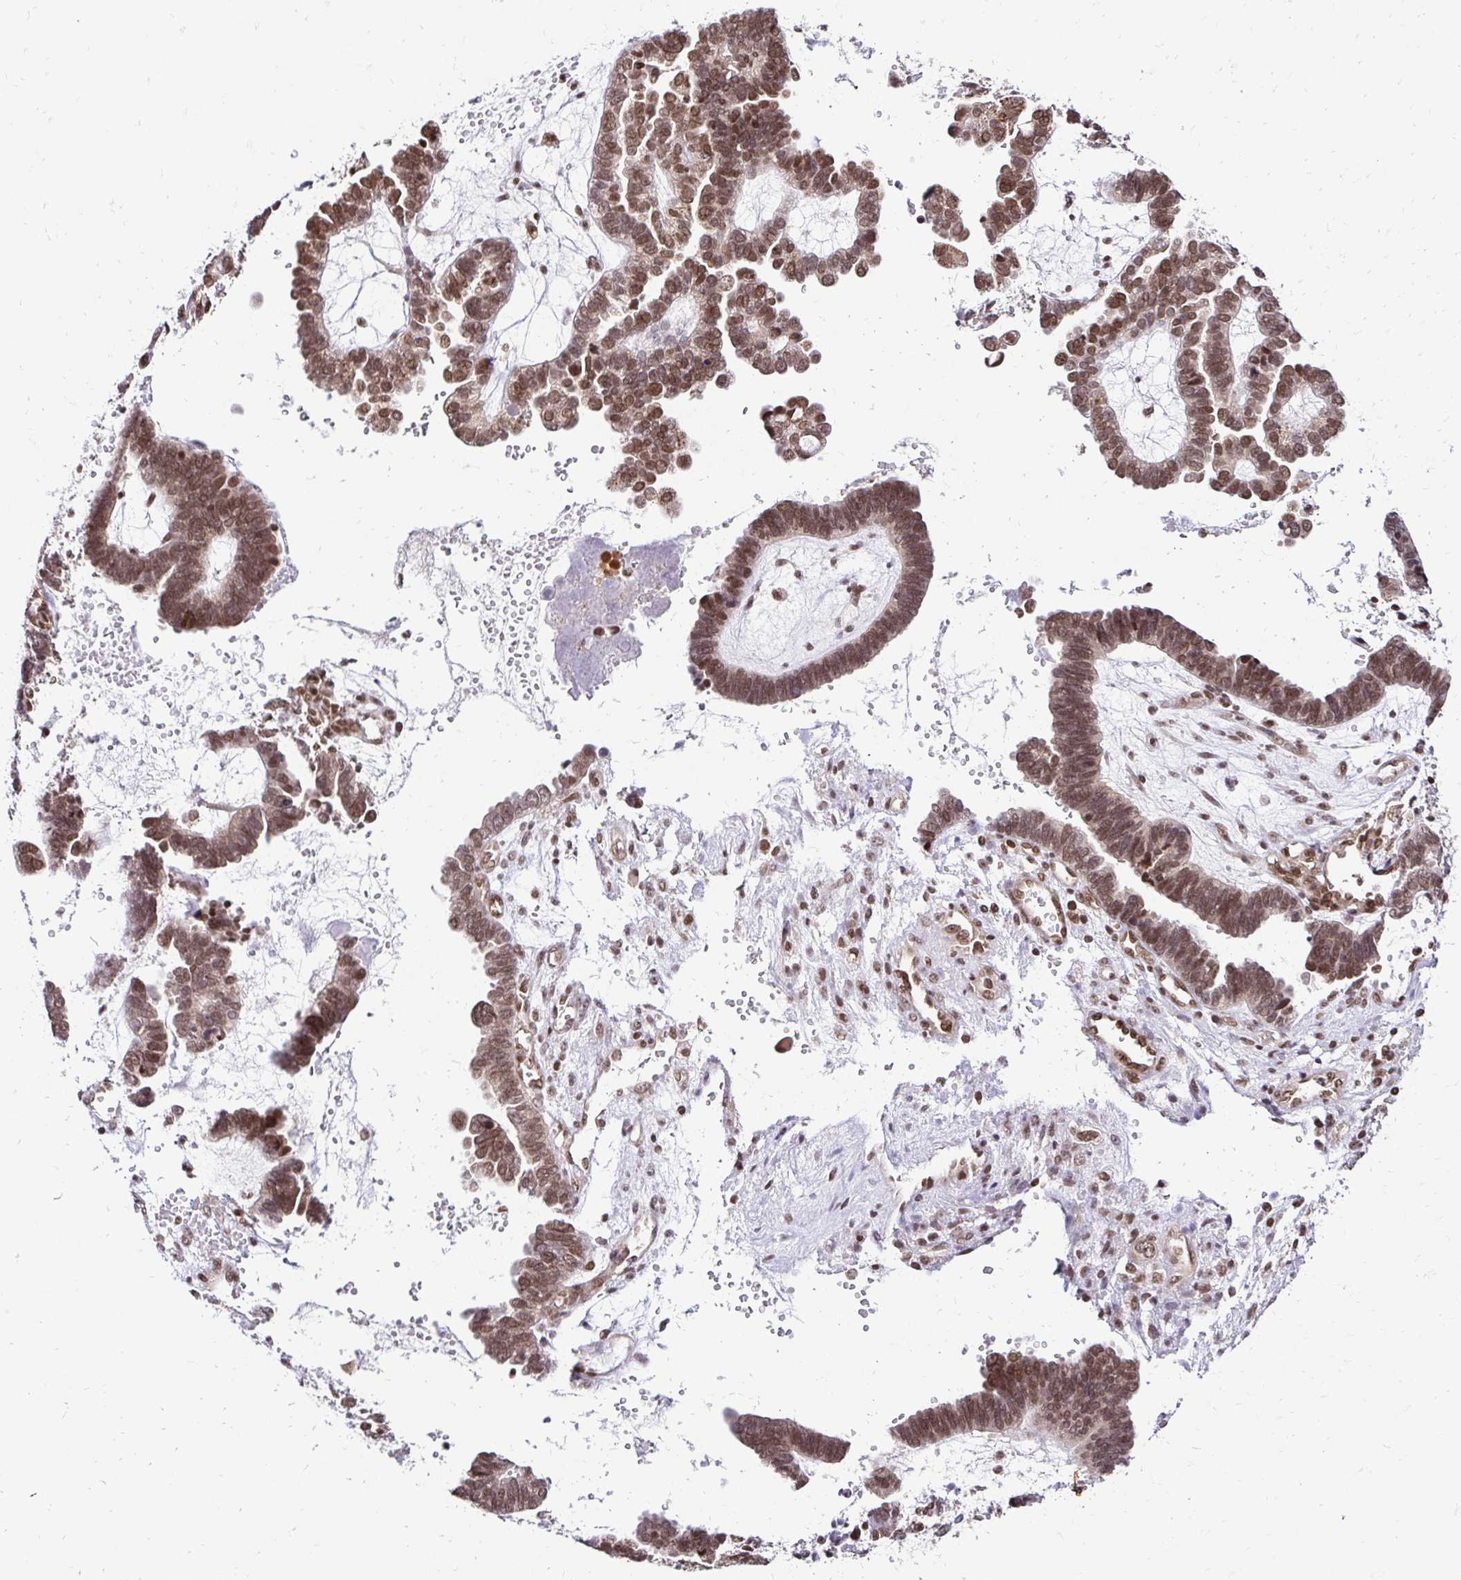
{"staining": {"intensity": "moderate", "quantity": ">75%", "location": "nuclear"}, "tissue": "ovarian cancer", "cell_type": "Tumor cells", "image_type": "cancer", "snomed": [{"axis": "morphology", "description": "Cystadenocarcinoma, serous, NOS"}, {"axis": "topography", "description": "Ovary"}], "caption": "Protein expression analysis of serous cystadenocarcinoma (ovarian) exhibits moderate nuclear expression in about >75% of tumor cells. The protein of interest is shown in brown color, while the nuclei are stained blue.", "gene": "GLYR1", "patient": {"sex": "female", "age": 51}}